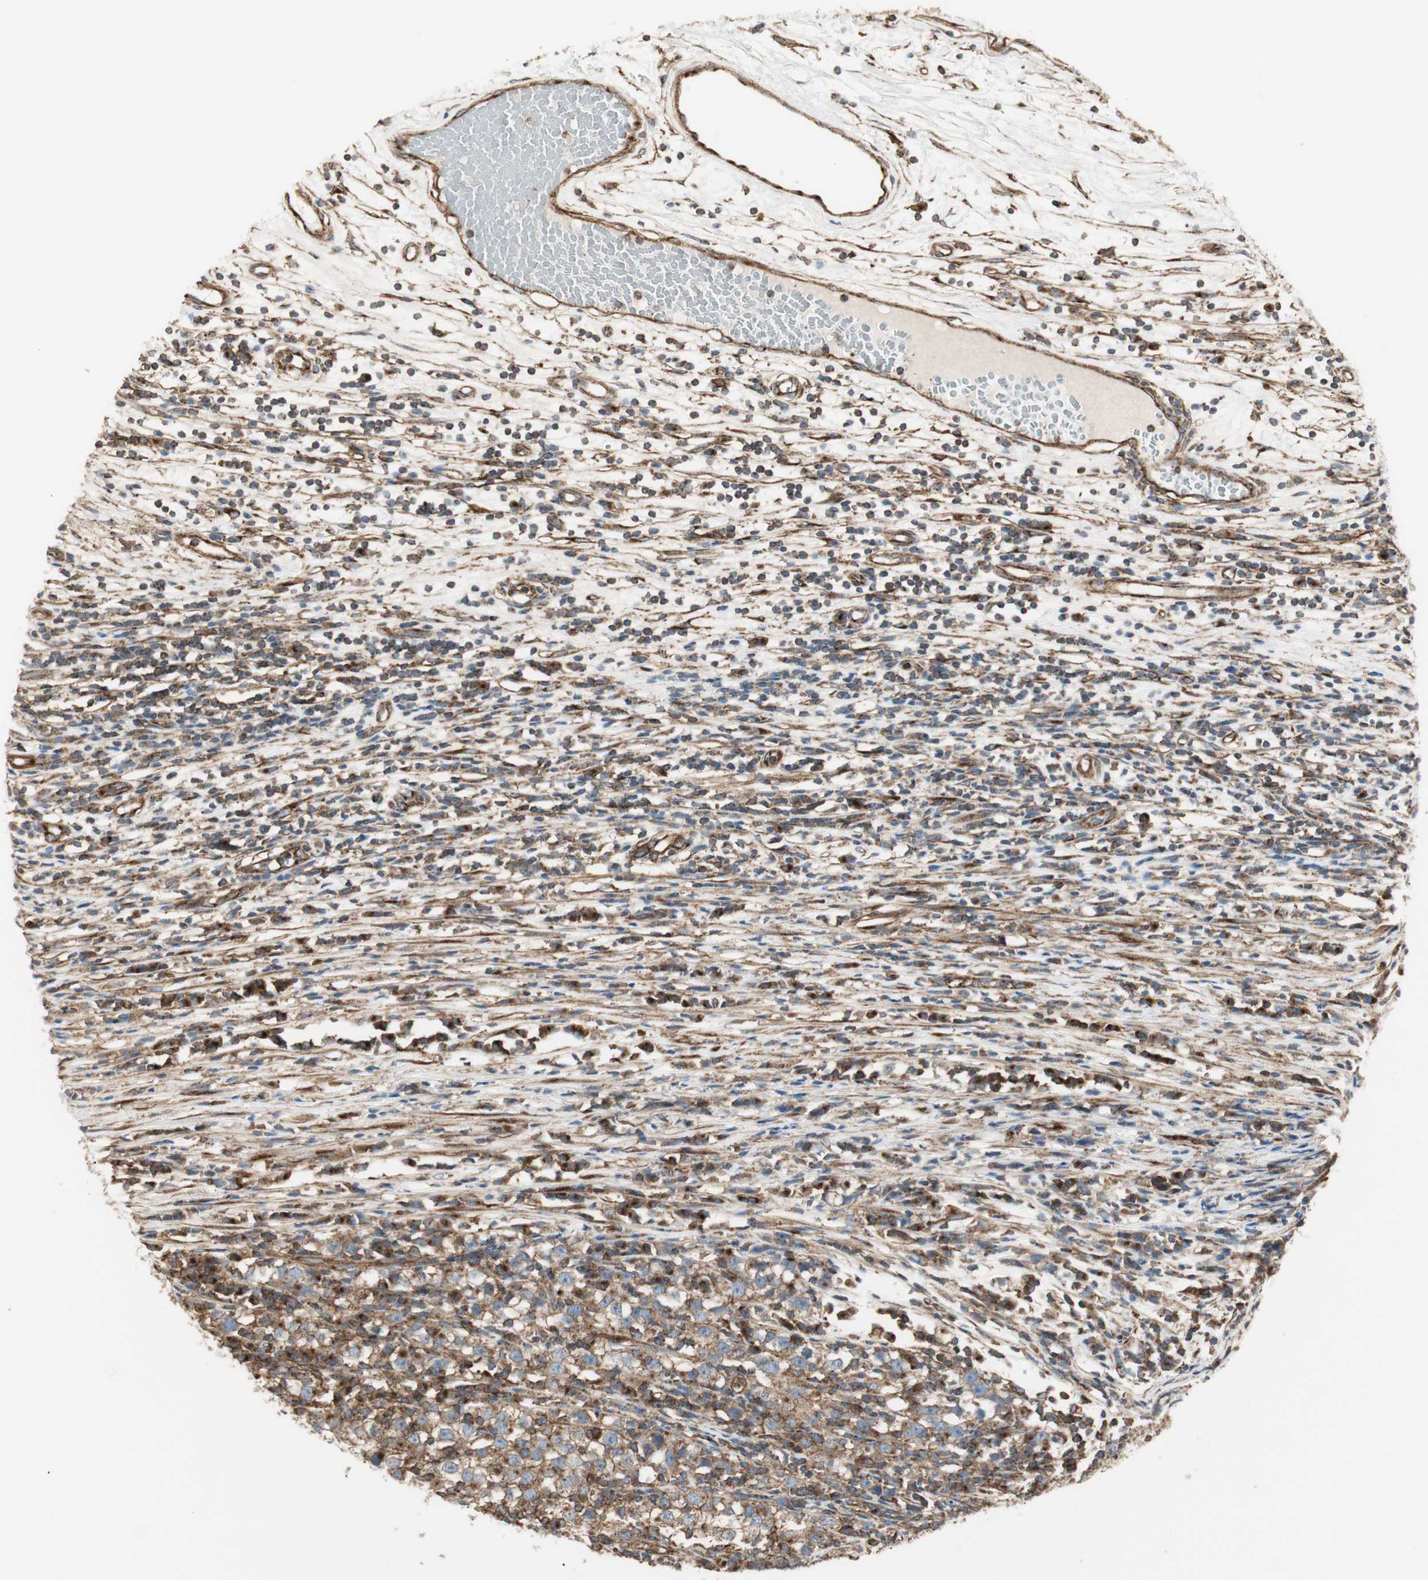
{"staining": {"intensity": "moderate", "quantity": ">75%", "location": "cytoplasmic/membranous"}, "tissue": "testis cancer", "cell_type": "Tumor cells", "image_type": "cancer", "snomed": [{"axis": "morphology", "description": "Seminoma, NOS"}, {"axis": "topography", "description": "Testis"}], "caption": "Protein expression analysis of human testis cancer (seminoma) reveals moderate cytoplasmic/membranous expression in about >75% of tumor cells.", "gene": "H6PD", "patient": {"sex": "male", "age": 65}}